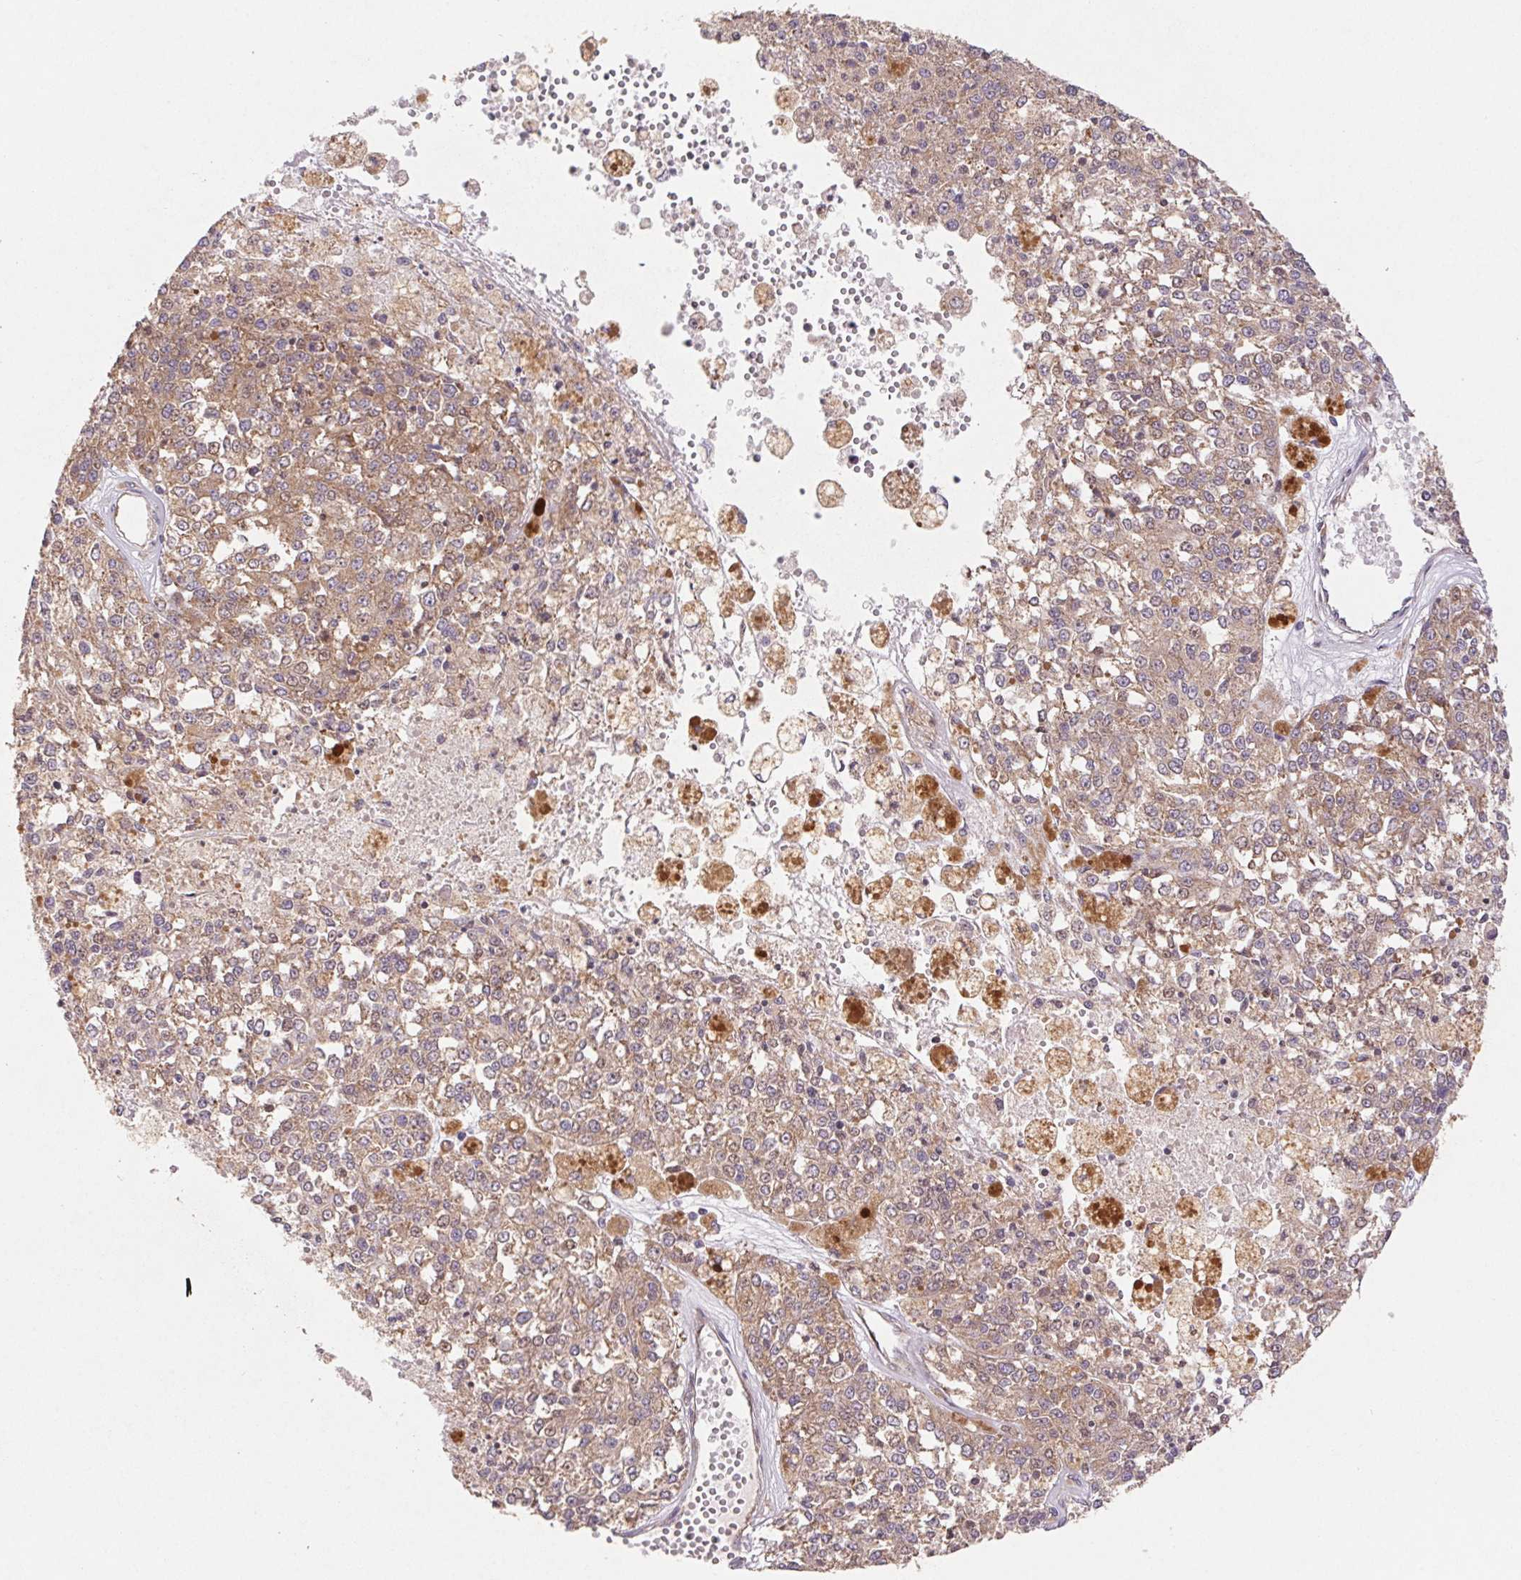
{"staining": {"intensity": "moderate", "quantity": ">75%", "location": "cytoplasmic/membranous"}, "tissue": "melanoma", "cell_type": "Tumor cells", "image_type": "cancer", "snomed": [{"axis": "morphology", "description": "Malignant melanoma, Metastatic site"}, {"axis": "topography", "description": "Lymph node"}], "caption": "Immunohistochemistry (IHC) histopathology image of melanoma stained for a protein (brown), which exhibits medium levels of moderate cytoplasmic/membranous positivity in about >75% of tumor cells.", "gene": "RPL27A", "patient": {"sex": "female", "age": 64}}